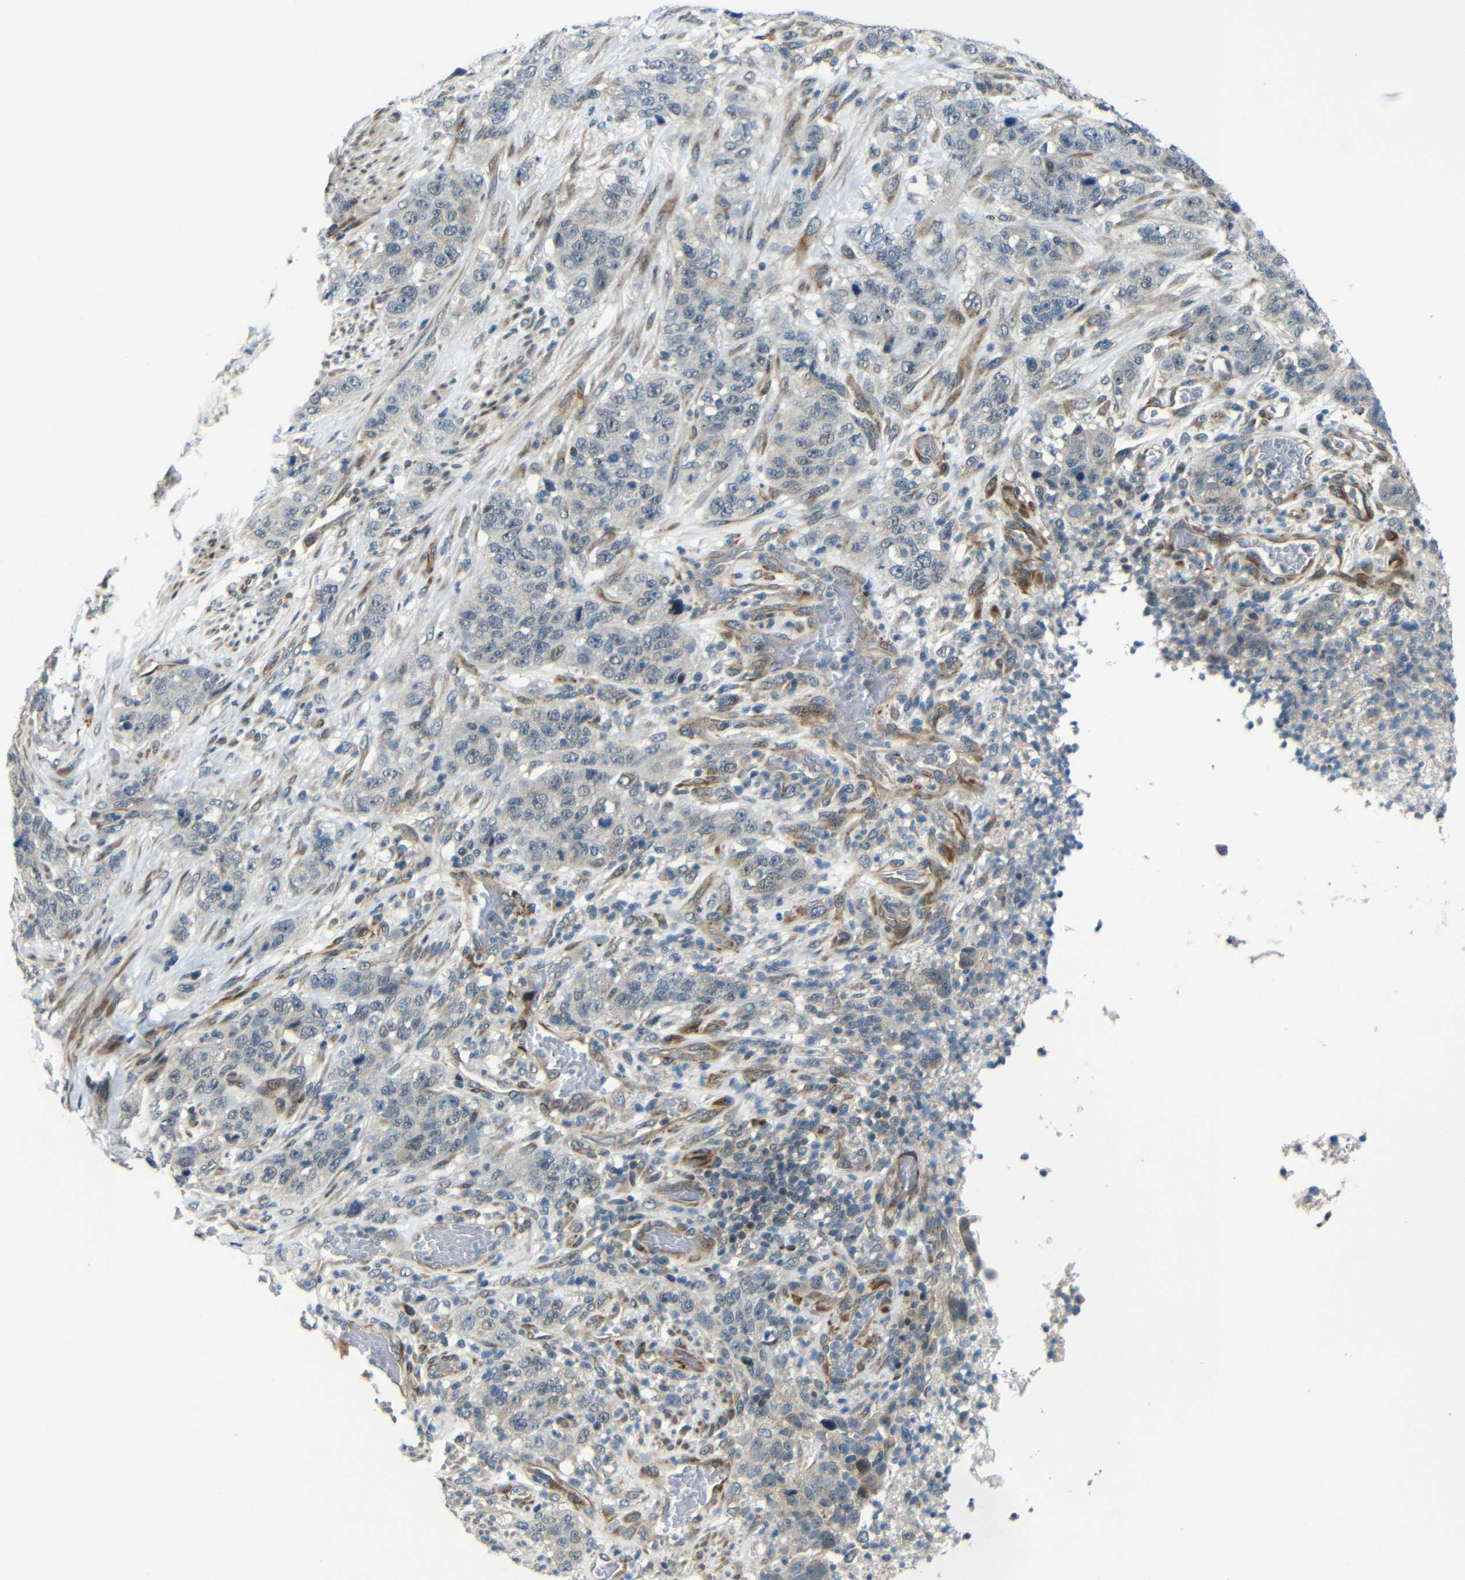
{"staining": {"intensity": "negative", "quantity": "none", "location": "none"}, "tissue": "stomach cancer", "cell_type": "Tumor cells", "image_type": "cancer", "snomed": [{"axis": "morphology", "description": "Adenocarcinoma, NOS"}, {"axis": "topography", "description": "Stomach"}], "caption": "The immunohistochemistry histopathology image has no significant positivity in tumor cells of stomach cancer tissue. Nuclei are stained in blue.", "gene": "SYDE1", "patient": {"sex": "male", "age": 48}}